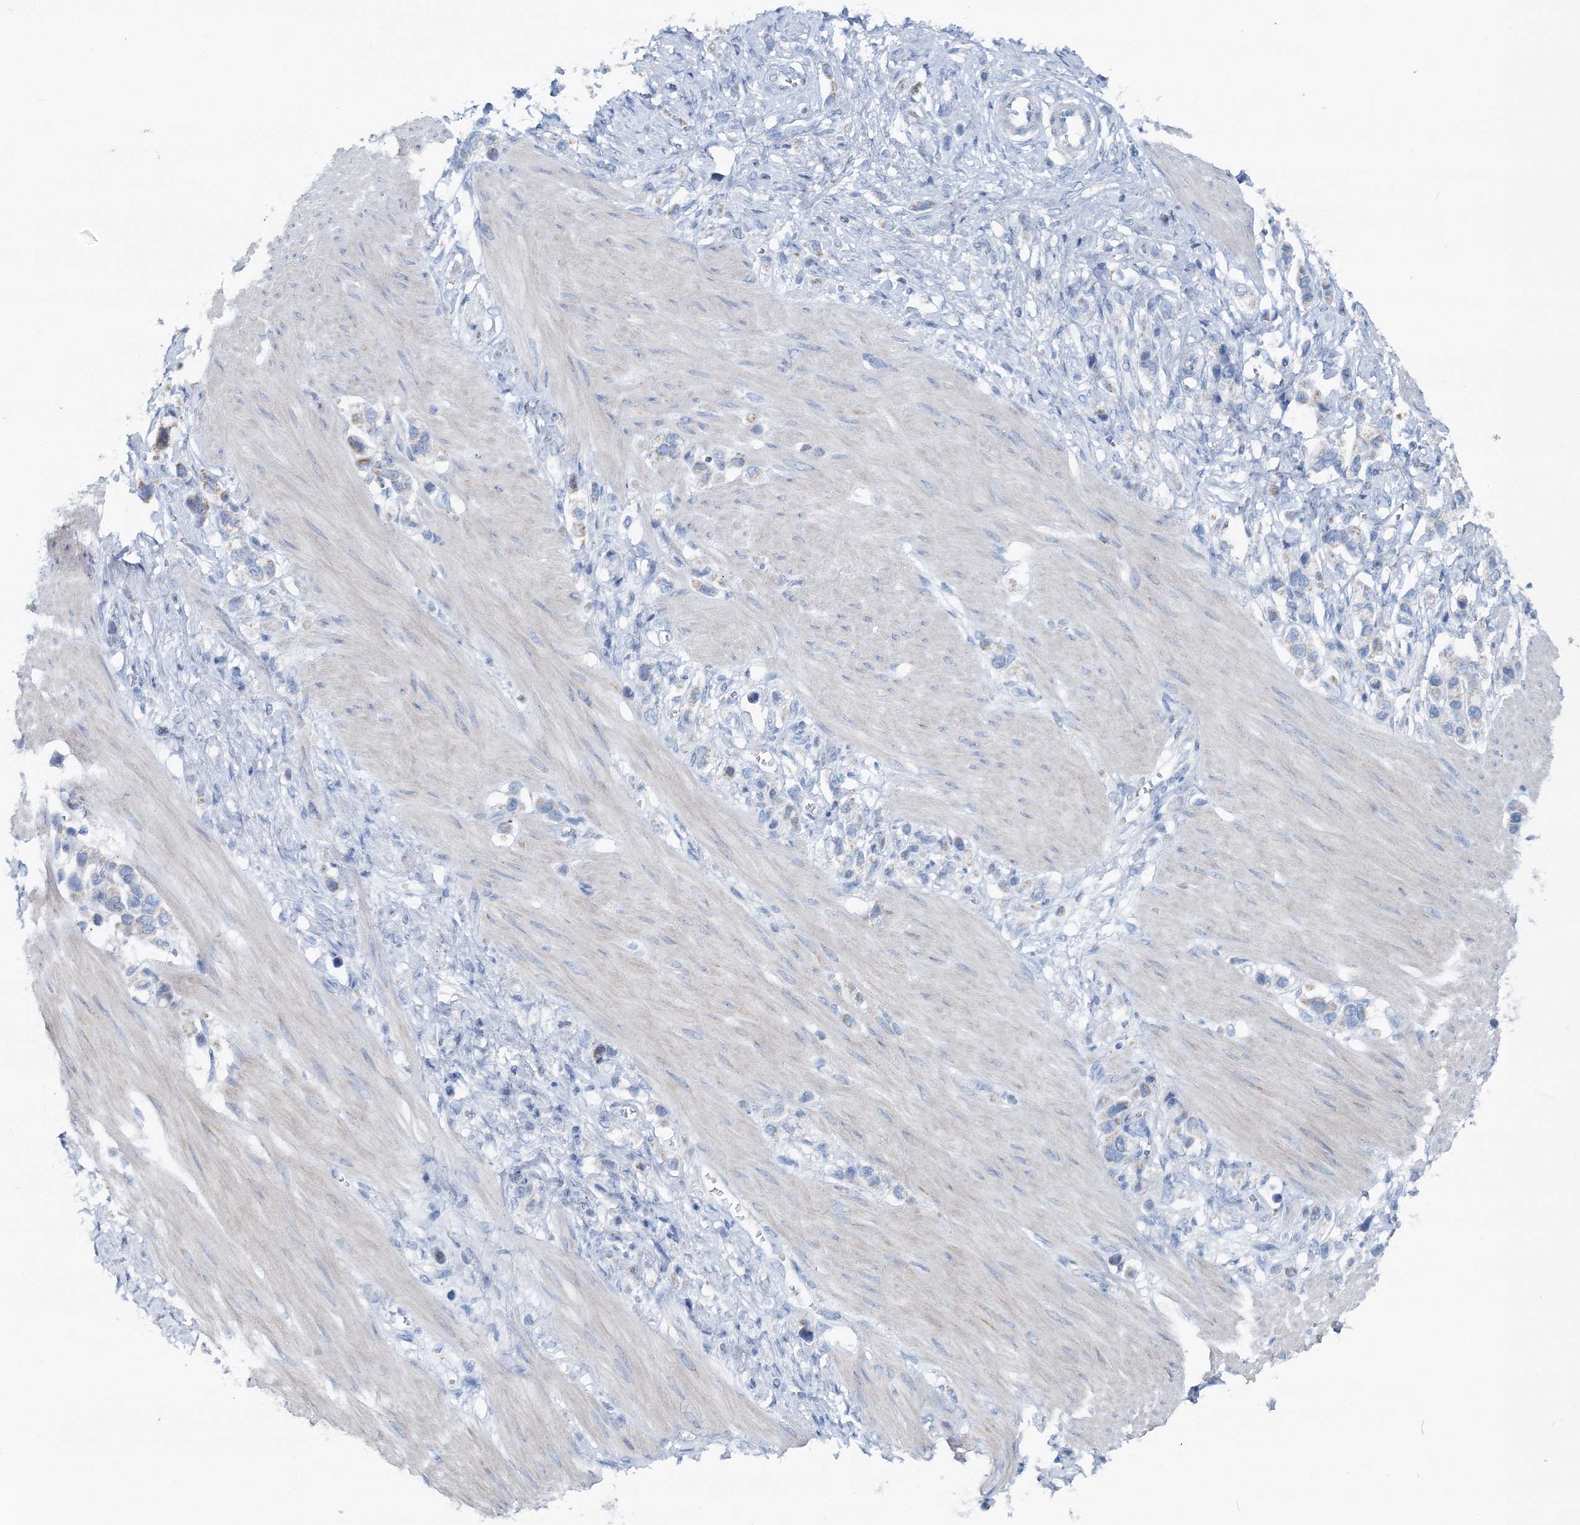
{"staining": {"intensity": "negative", "quantity": "none", "location": "none"}, "tissue": "stomach cancer", "cell_type": "Tumor cells", "image_type": "cancer", "snomed": [{"axis": "morphology", "description": "Adenocarcinoma, NOS"}, {"axis": "topography", "description": "Stomach"}], "caption": "This histopathology image is of adenocarcinoma (stomach) stained with immunohistochemistry to label a protein in brown with the nuclei are counter-stained blue. There is no expression in tumor cells.", "gene": "GABARAPL2", "patient": {"sex": "female", "age": 65}}